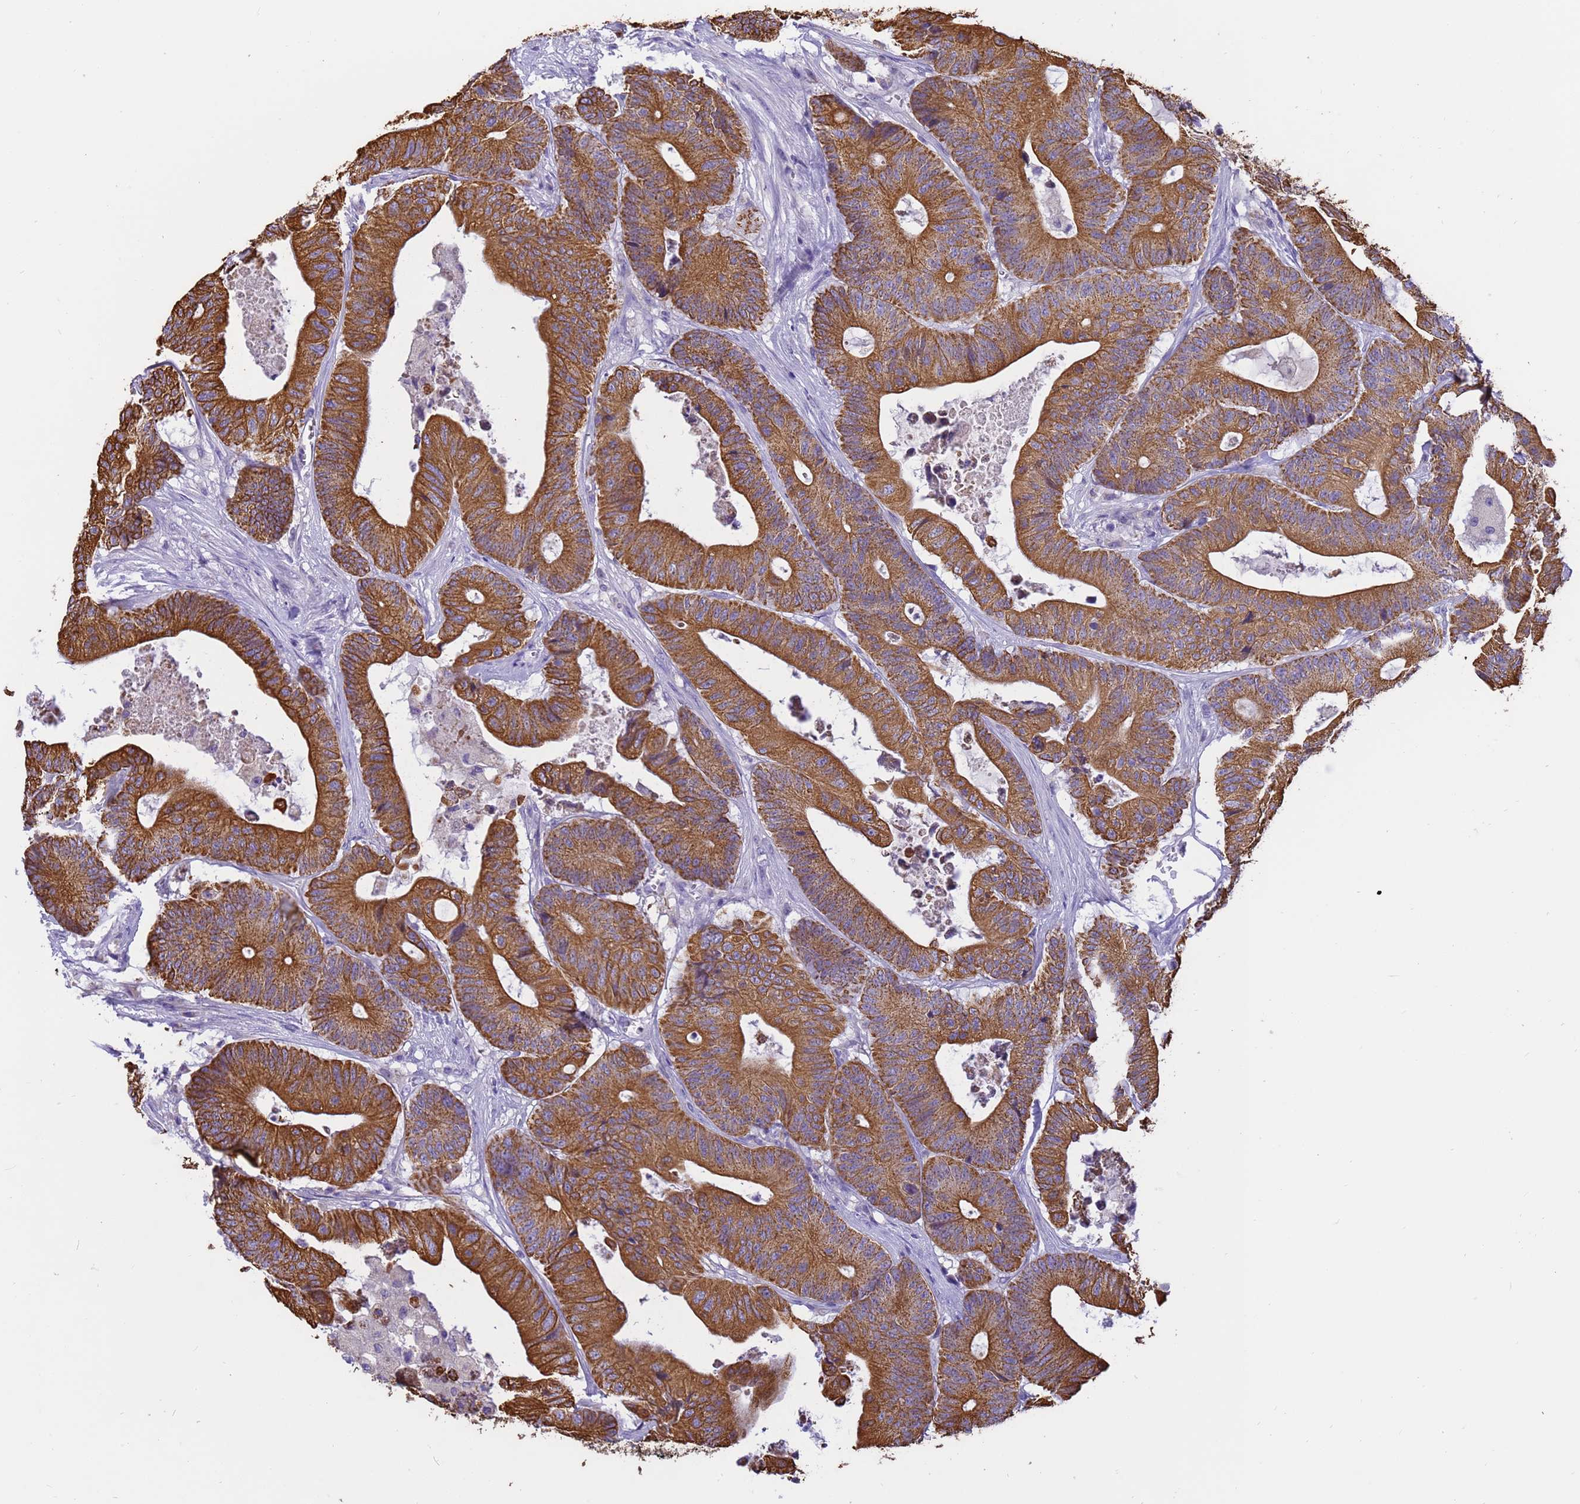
{"staining": {"intensity": "strong", "quantity": ">75%", "location": "cytoplasmic/membranous"}, "tissue": "colorectal cancer", "cell_type": "Tumor cells", "image_type": "cancer", "snomed": [{"axis": "morphology", "description": "Adenocarcinoma, NOS"}, {"axis": "topography", "description": "Colon"}], "caption": "Immunohistochemistry (IHC) histopathology image of neoplastic tissue: human colorectal cancer stained using IHC exhibits high levels of strong protein expression localized specifically in the cytoplasmic/membranous of tumor cells, appearing as a cytoplasmic/membranous brown color.", "gene": "PIEZO2", "patient": {"sex": "female", "age": 84}}